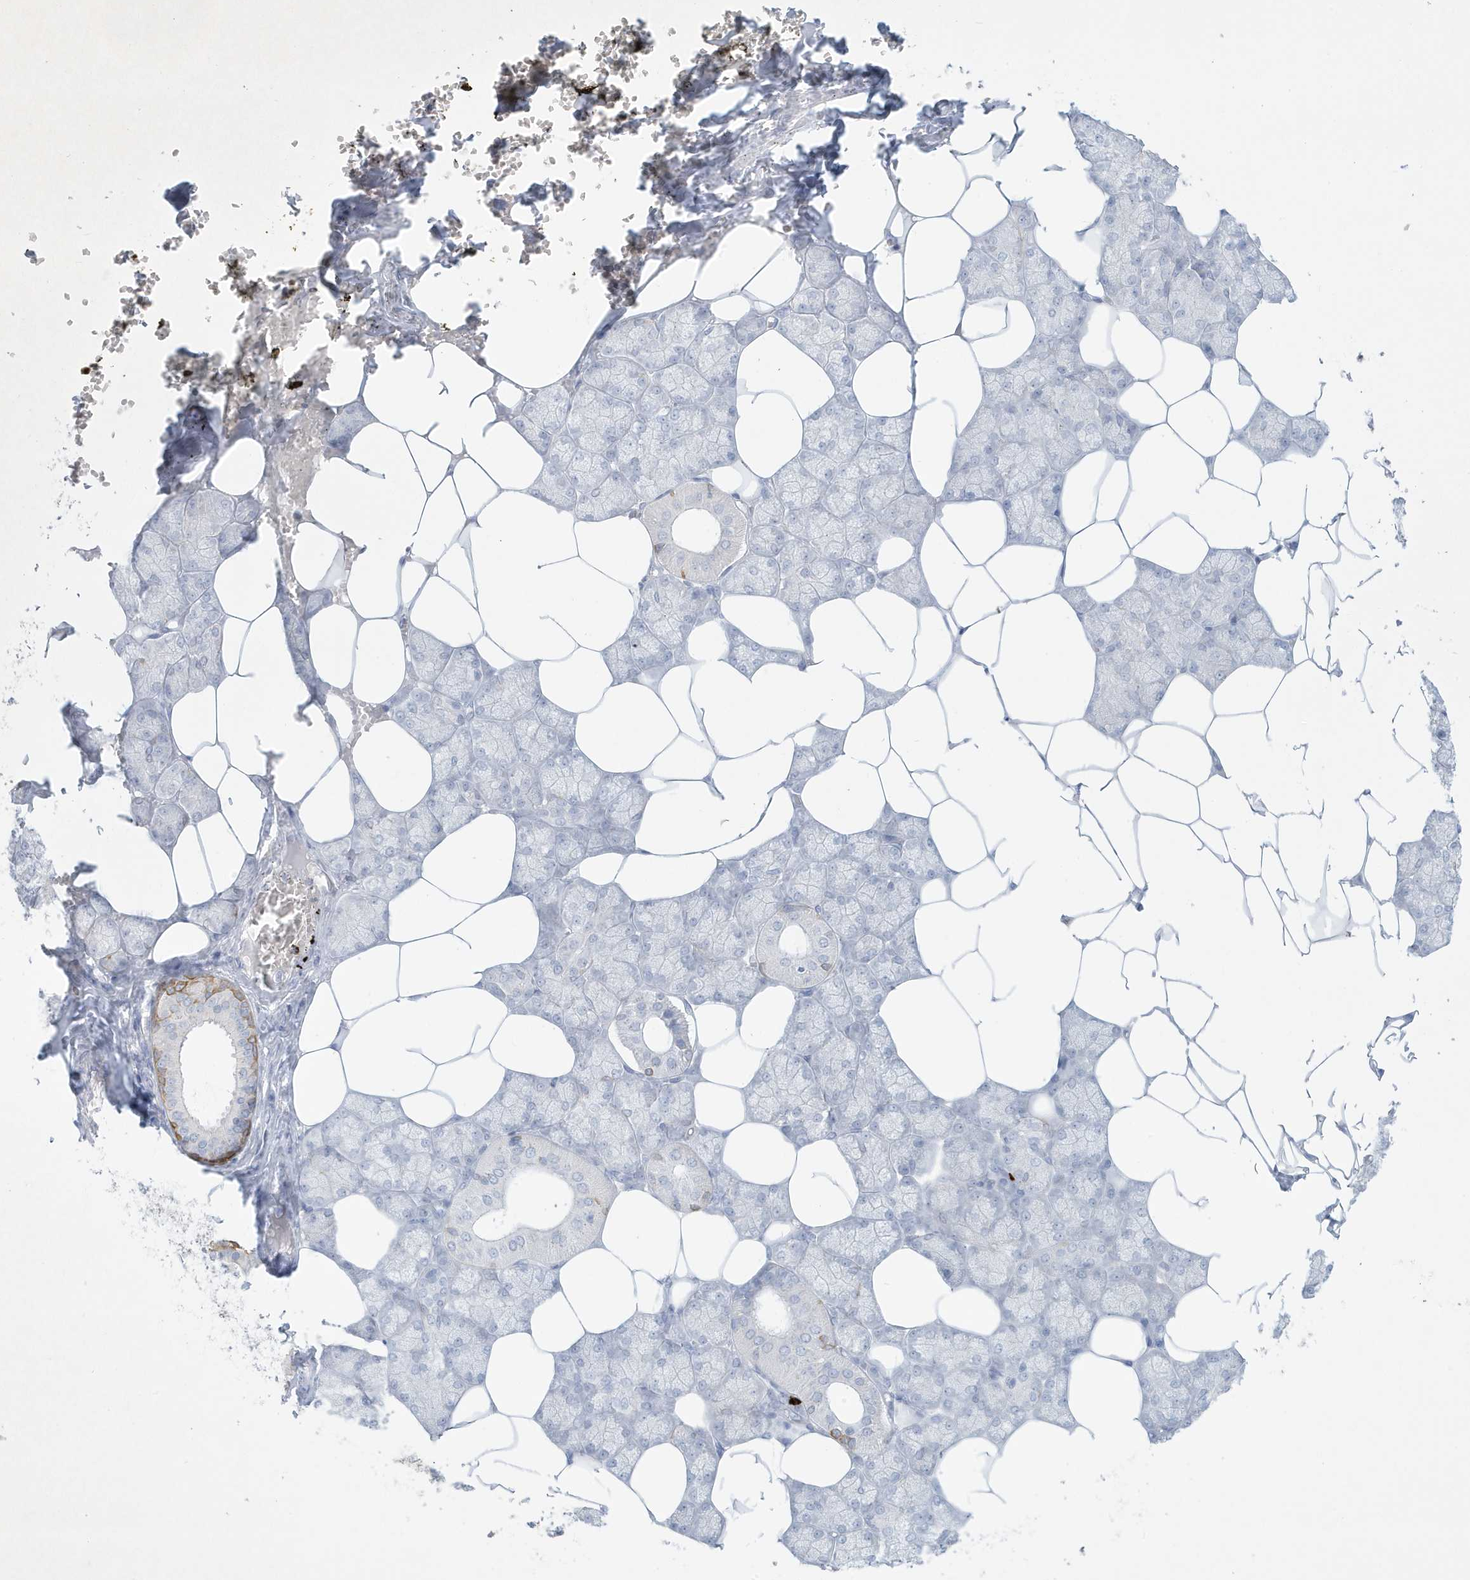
{"staining": {"intensity": "negative", "quantity": "none", "location": "none"}, "tissue": "salivary gland", "cell_type": "Glandular cells", "image_type": "normal", "snomed": [{"axis": "morphology", "description": "Normal tissue, NOS"}, {"axis": "topography", "description": "Salivary gland"}], "caption": "High magnification brightfield microscopy of unremarkable salivary gland stained with DAB (brown) and counterstained with hematoxylin (blue): glandular cells show no significant positivity. (Immunohistochemistry, brightfield microscopy, high magnification).", "gene": "CCDC24", "patient": {"sex": "male", "age": 62}}